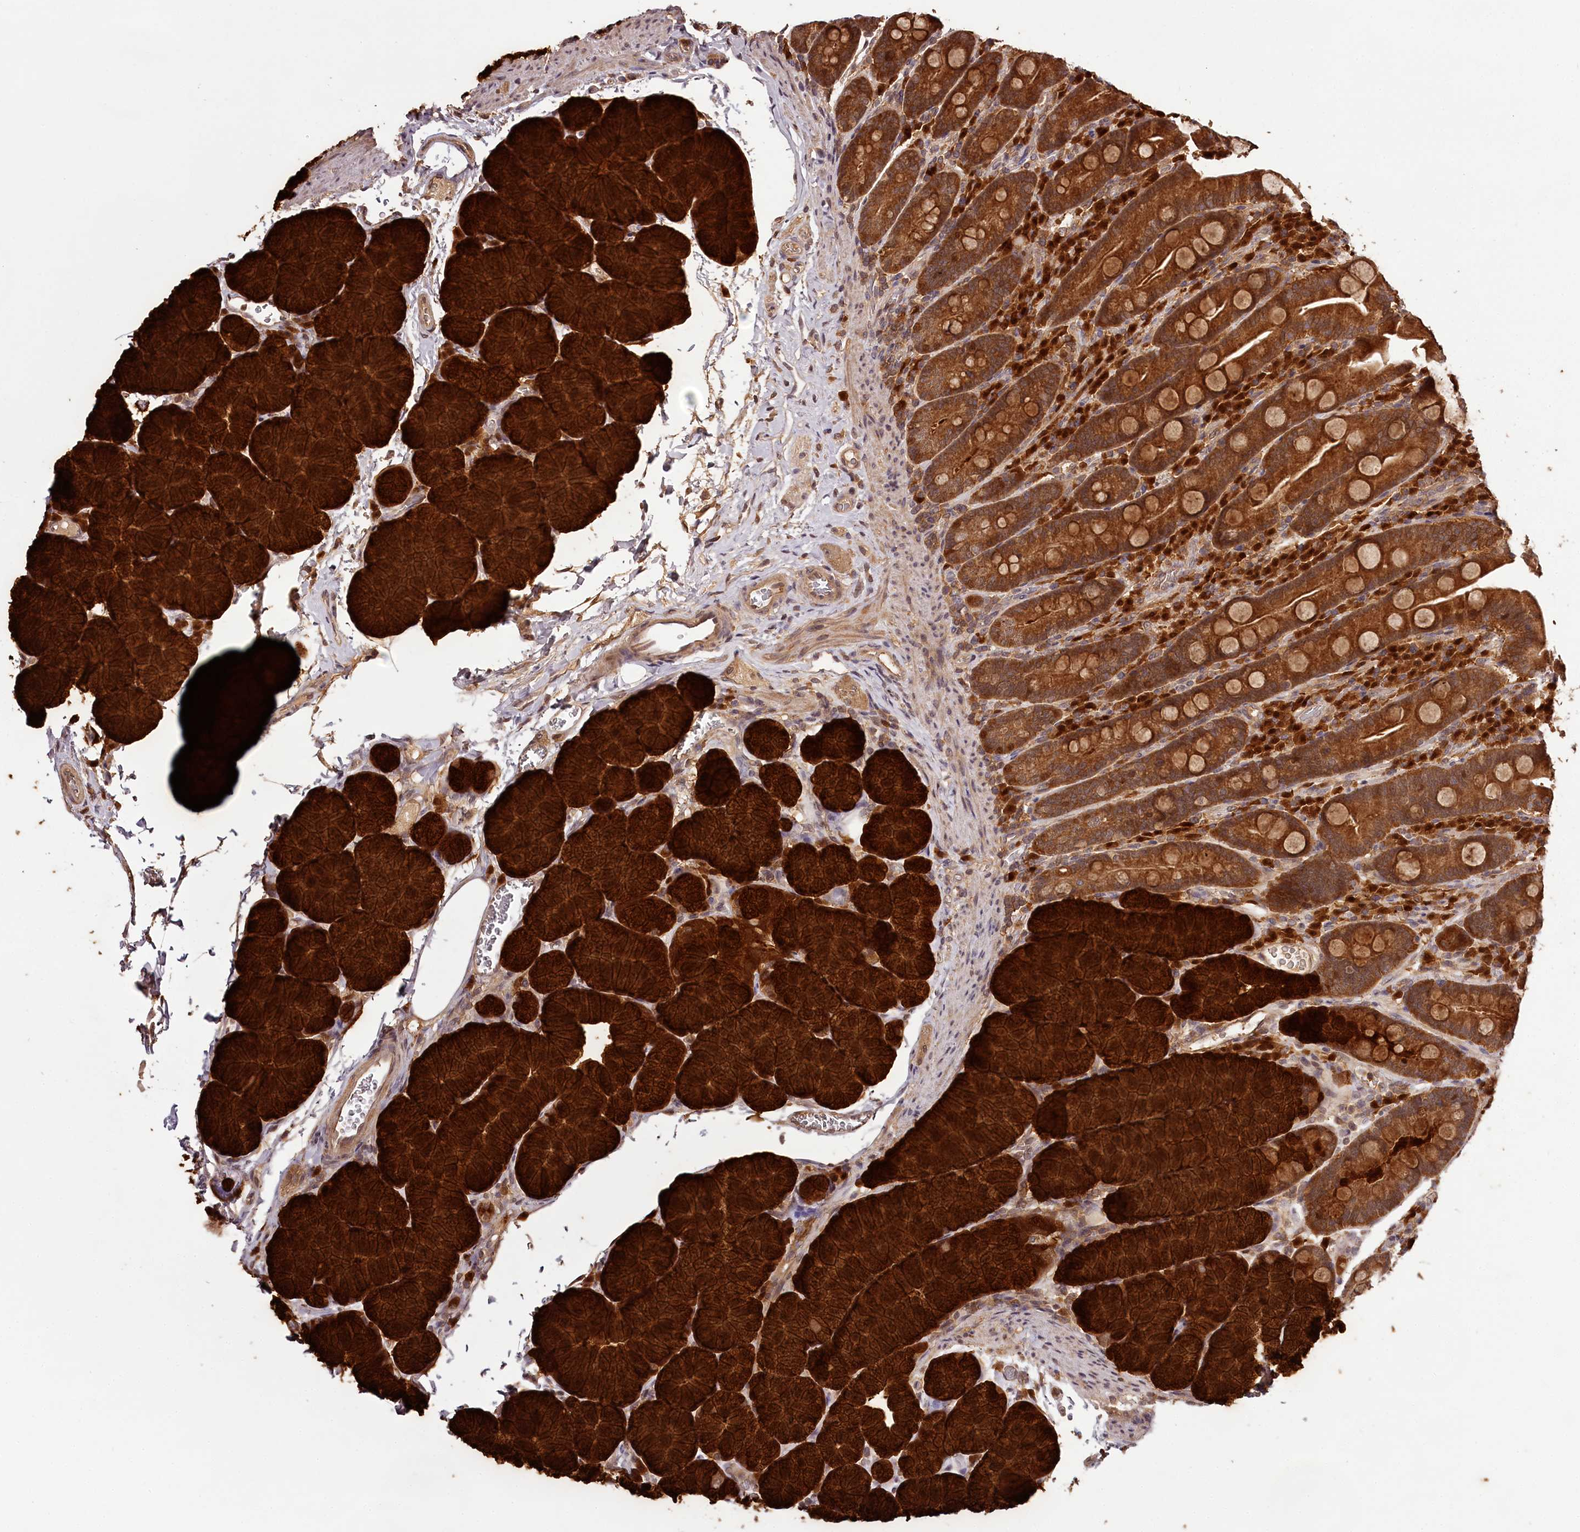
{"staining": {"intensity": "strong", "quantity": ">75%", "location": "cytoplasmic/membranous"}, "tissue": "duodenum", "cell_type": "Glandular cells", "image_type": "normal", "snomed": [{"axis": "morphology", "description": "Normal tissue, NOS"}, {"axis": "topography", "description": "Duodenum"}], "caption": "A high amount of strong cytoplasmic/membranous staining is present in about >75% of glandular cells in benign duodenum. The staining was performed using DAB (3,3'-diaminobenzidine) to visualize the protein expression in brown, while the nuclei were stained in blue with hematoxylin (Magnification: 20x).", "gene": "TTC12", "patient": {"sex": "male", "age": 35}}